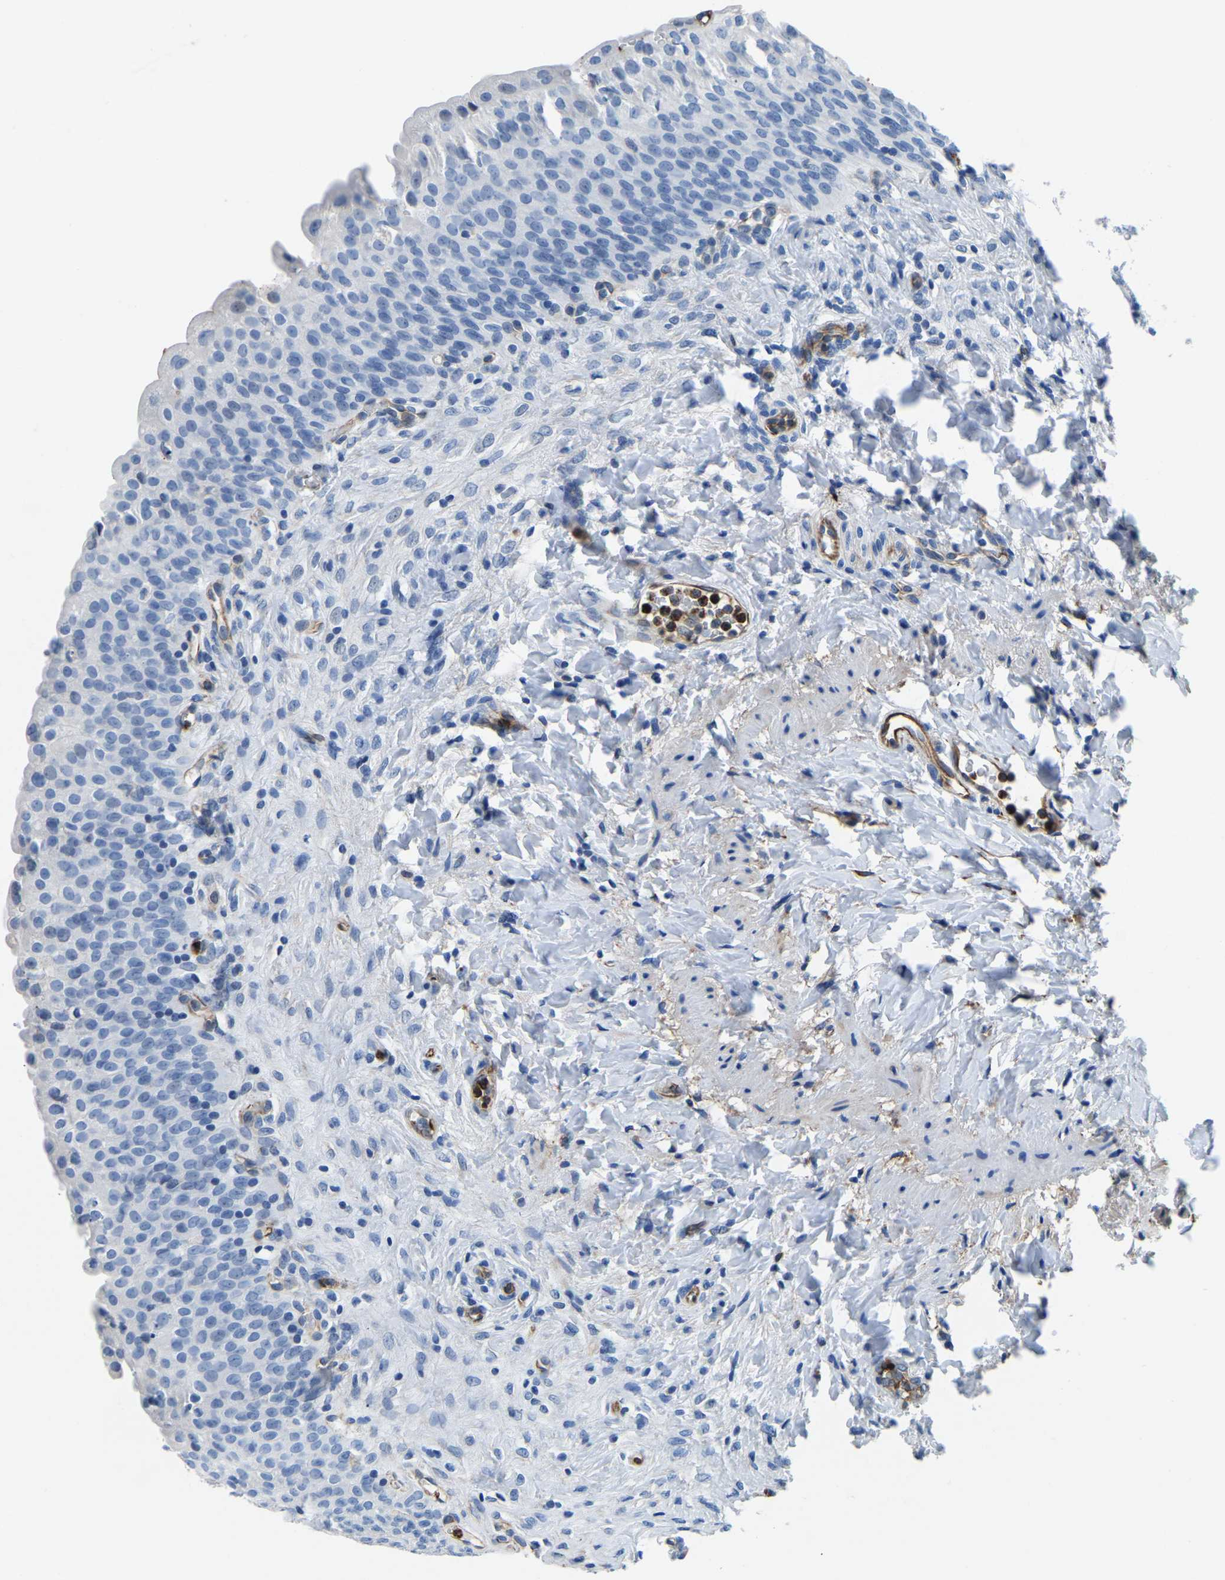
{"staining": {"intensity": "negative", "quantity": "none", "location": "none"}, "tissue": "urinary bladder", "cell_type": "Urothelial cells", "image_type": "normal", "snomed": [{"axis": "morphology", "description": "Urothelial carcinoma, High grade"}, {"axis": "topography", "description": "Urinary bladder"}], "caption": "Photomicrograph shows no significant protein expression in urothelial cells of unremarkable urinary bladder.", "gene": "MS4A3", "patient": {"sex": "male", "age": 46}}